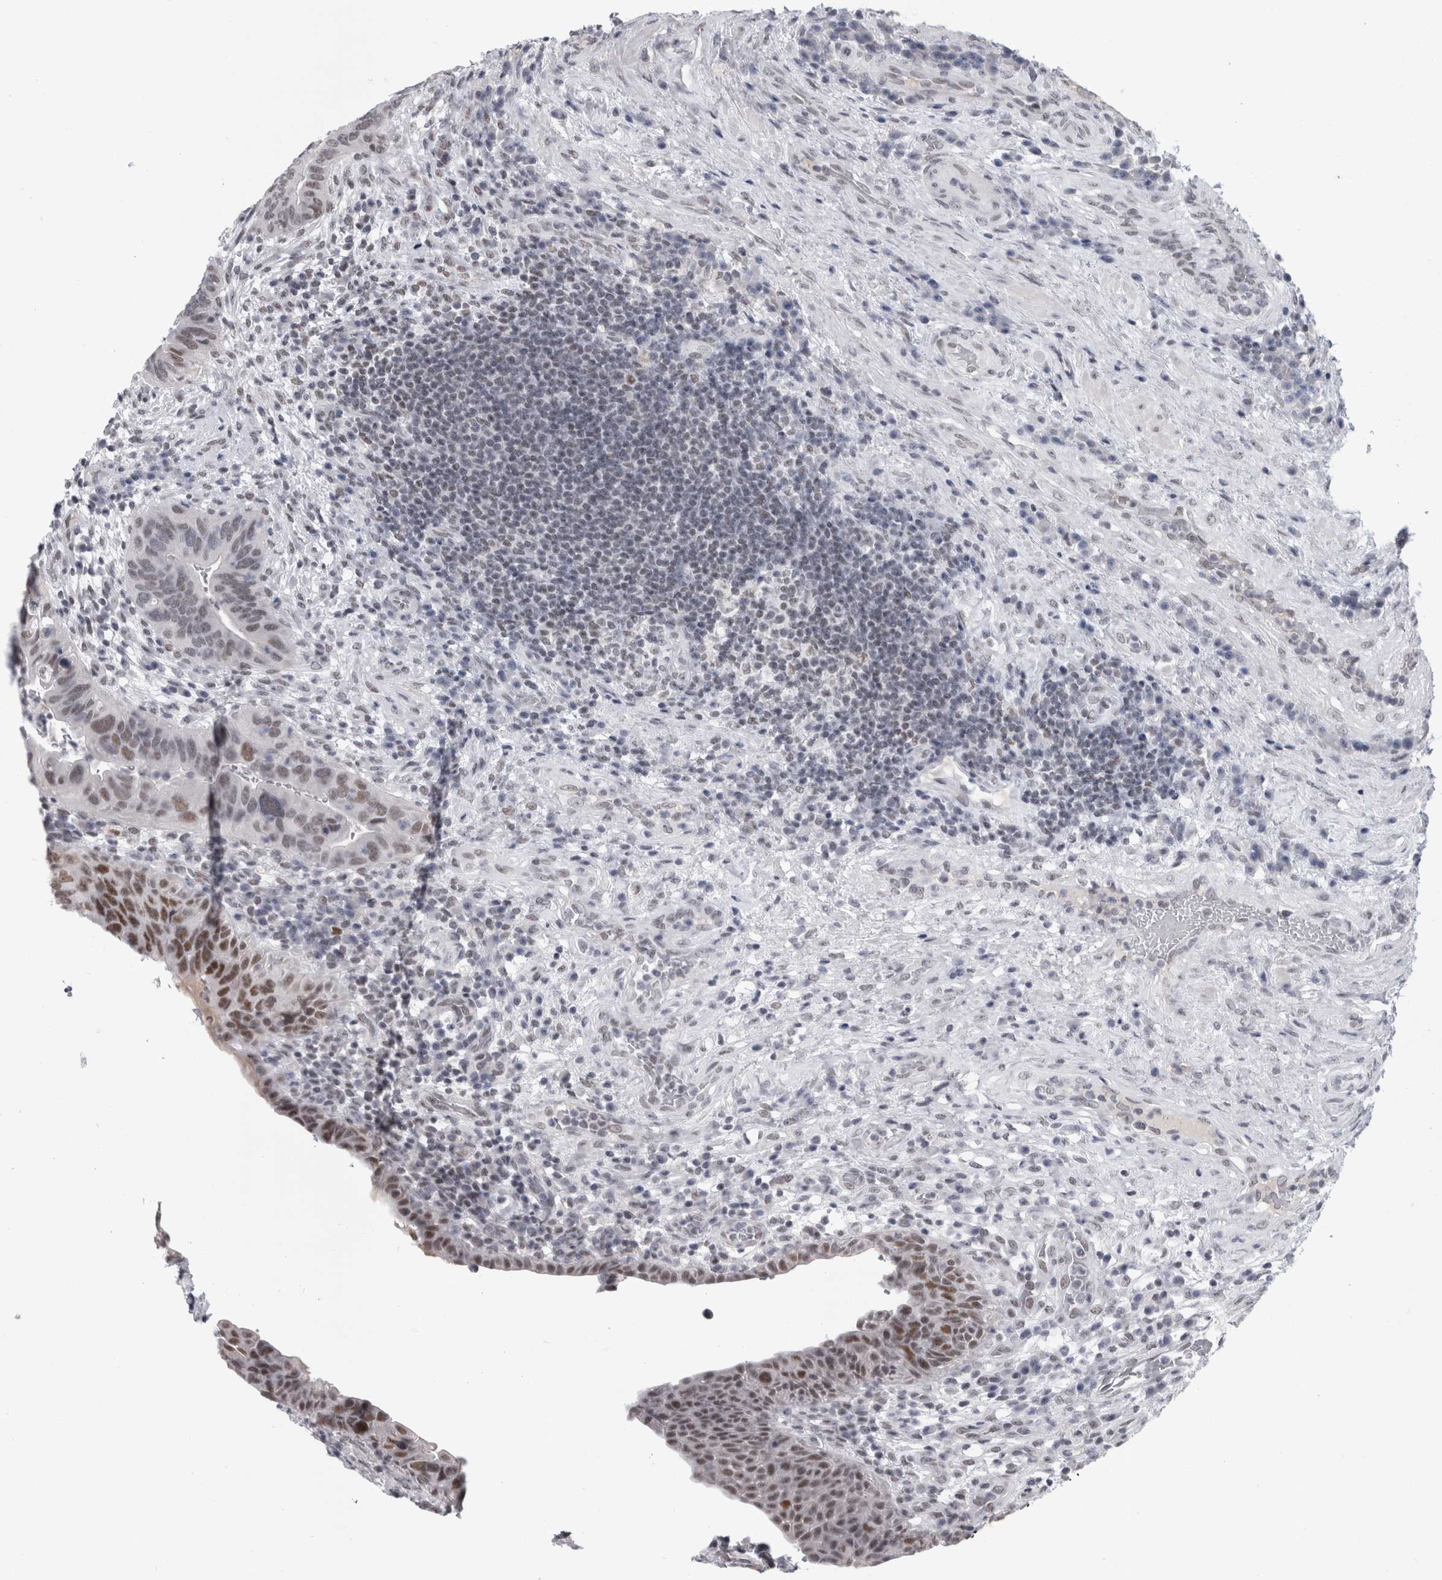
{"staining": {"intensity": "moderate", "quantity": "<25%", "location": "nuclear"}, "tissue": "urothelial cancer", "cell_type": "Tumor cells", "image_type": "cancer", "snomed": [{"axis": "morphology", "description": "Urothelial carcinoma, High grade"}, {"axis": "topography", "description": "Urinary bladder"}], "caption": "Urothelial carcinoma (high-grade) was stained to show a protein in brown. There is low levels of moderate nuclear positivity in about <25% of tumor cells. (DAB (3,3'-diaminobenzidine) IHC with brightfield microscopy, high magnification).", "gene": "ARID4B", "patient": {"sex": "female", "age": 82}}